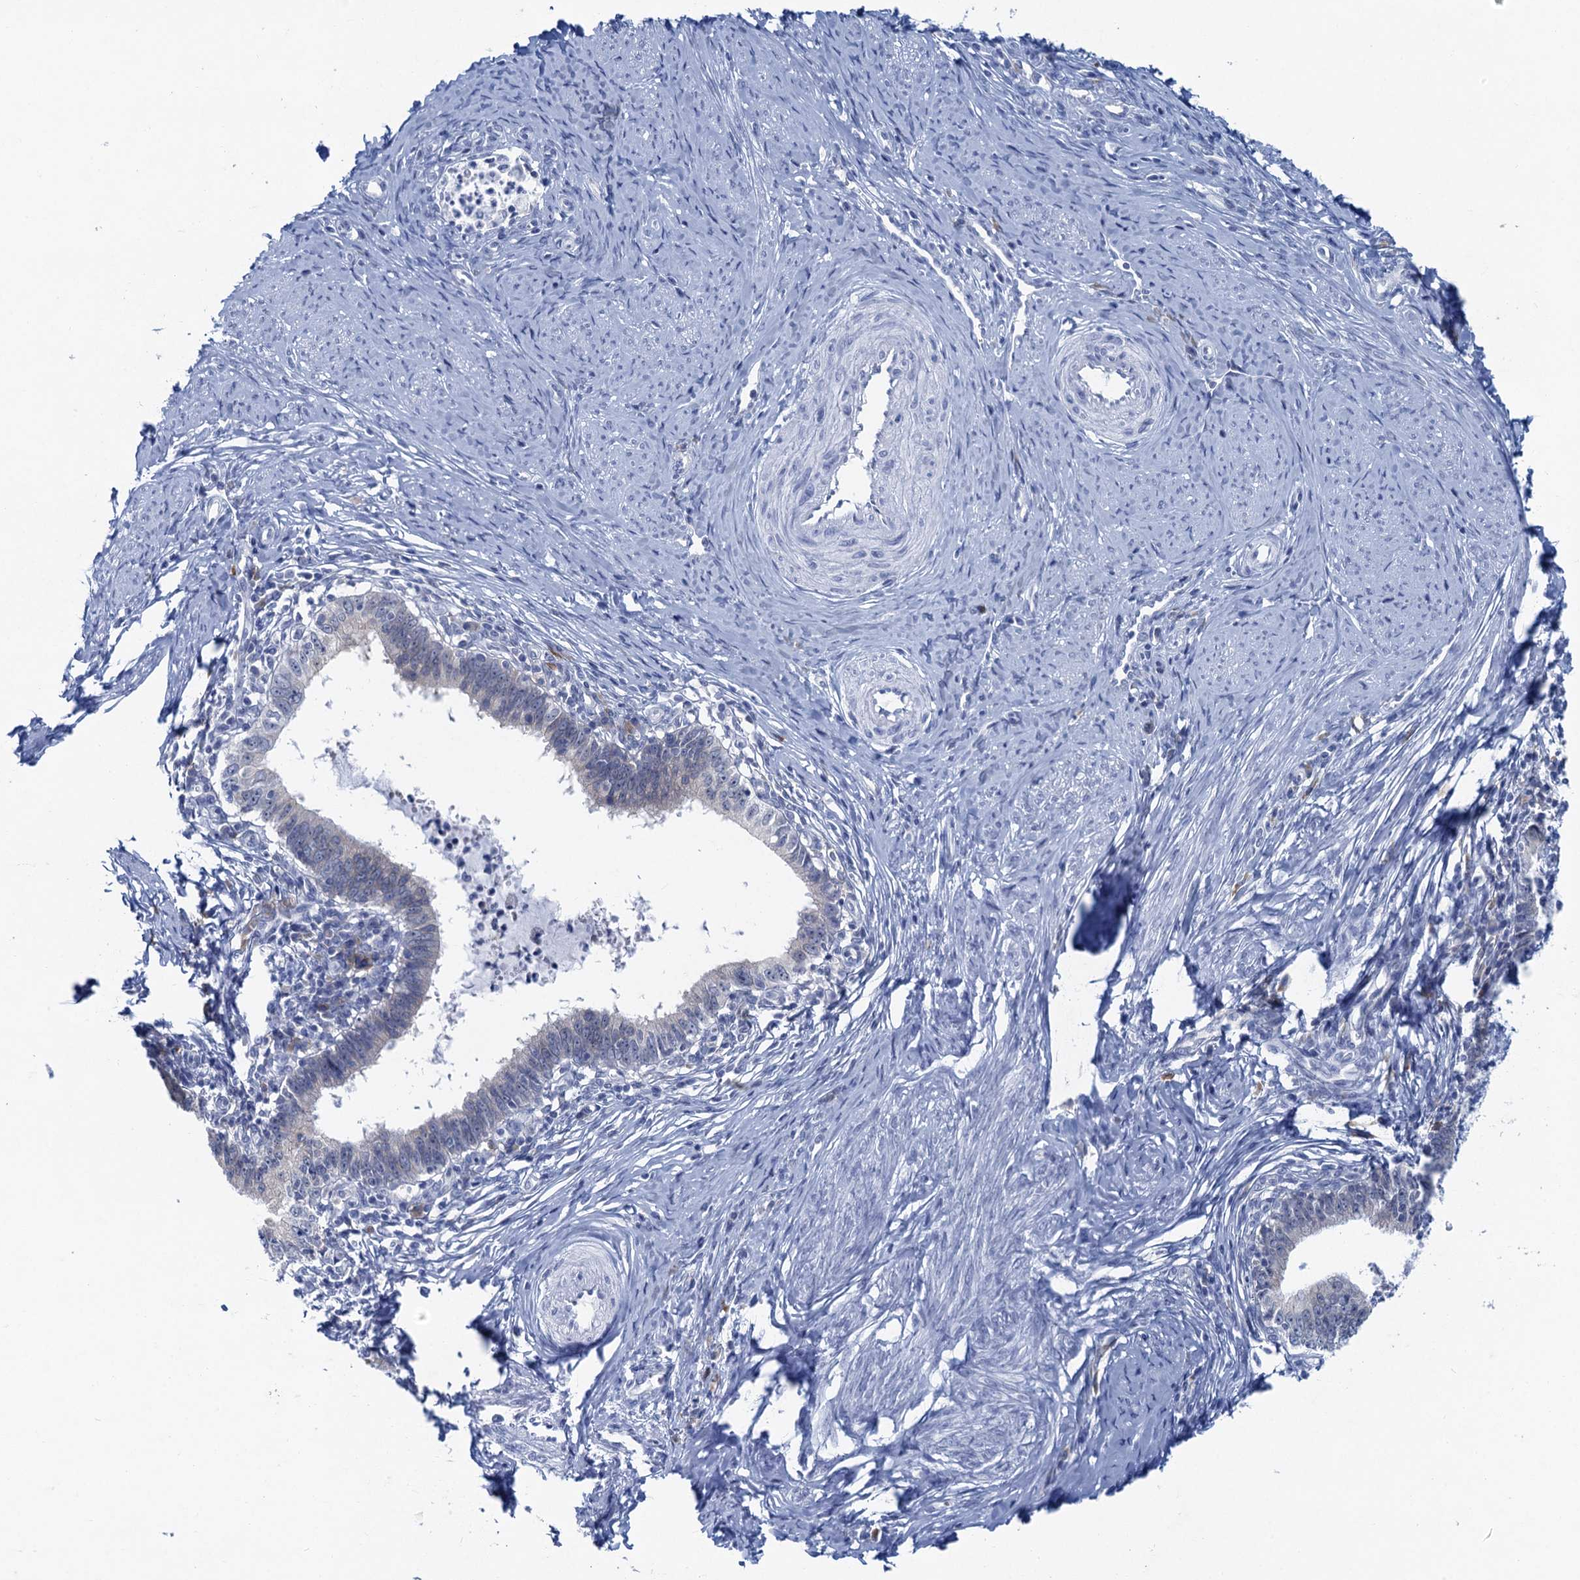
{"staining": {"intensity": "negative", "quantity": "none", "location": "none"}, "tissue": "cervical cancer", "cell_type": "Tumor cells", "image_type": "cancer", "snomed": [{"axis": "morphology", "description": "Adenocarcinoma, NOS"}, {"axis": "topography", "description": "Cervix"}], "caption": "Immunohistochemistry (IHC) histopathology image of cervical cancer (adenocarcinoma) stained for a protein (brown), which shows no expression in tumor cells.", "gene": "HAPSTR1", "patient": {"sex": "female", "age": 36}}